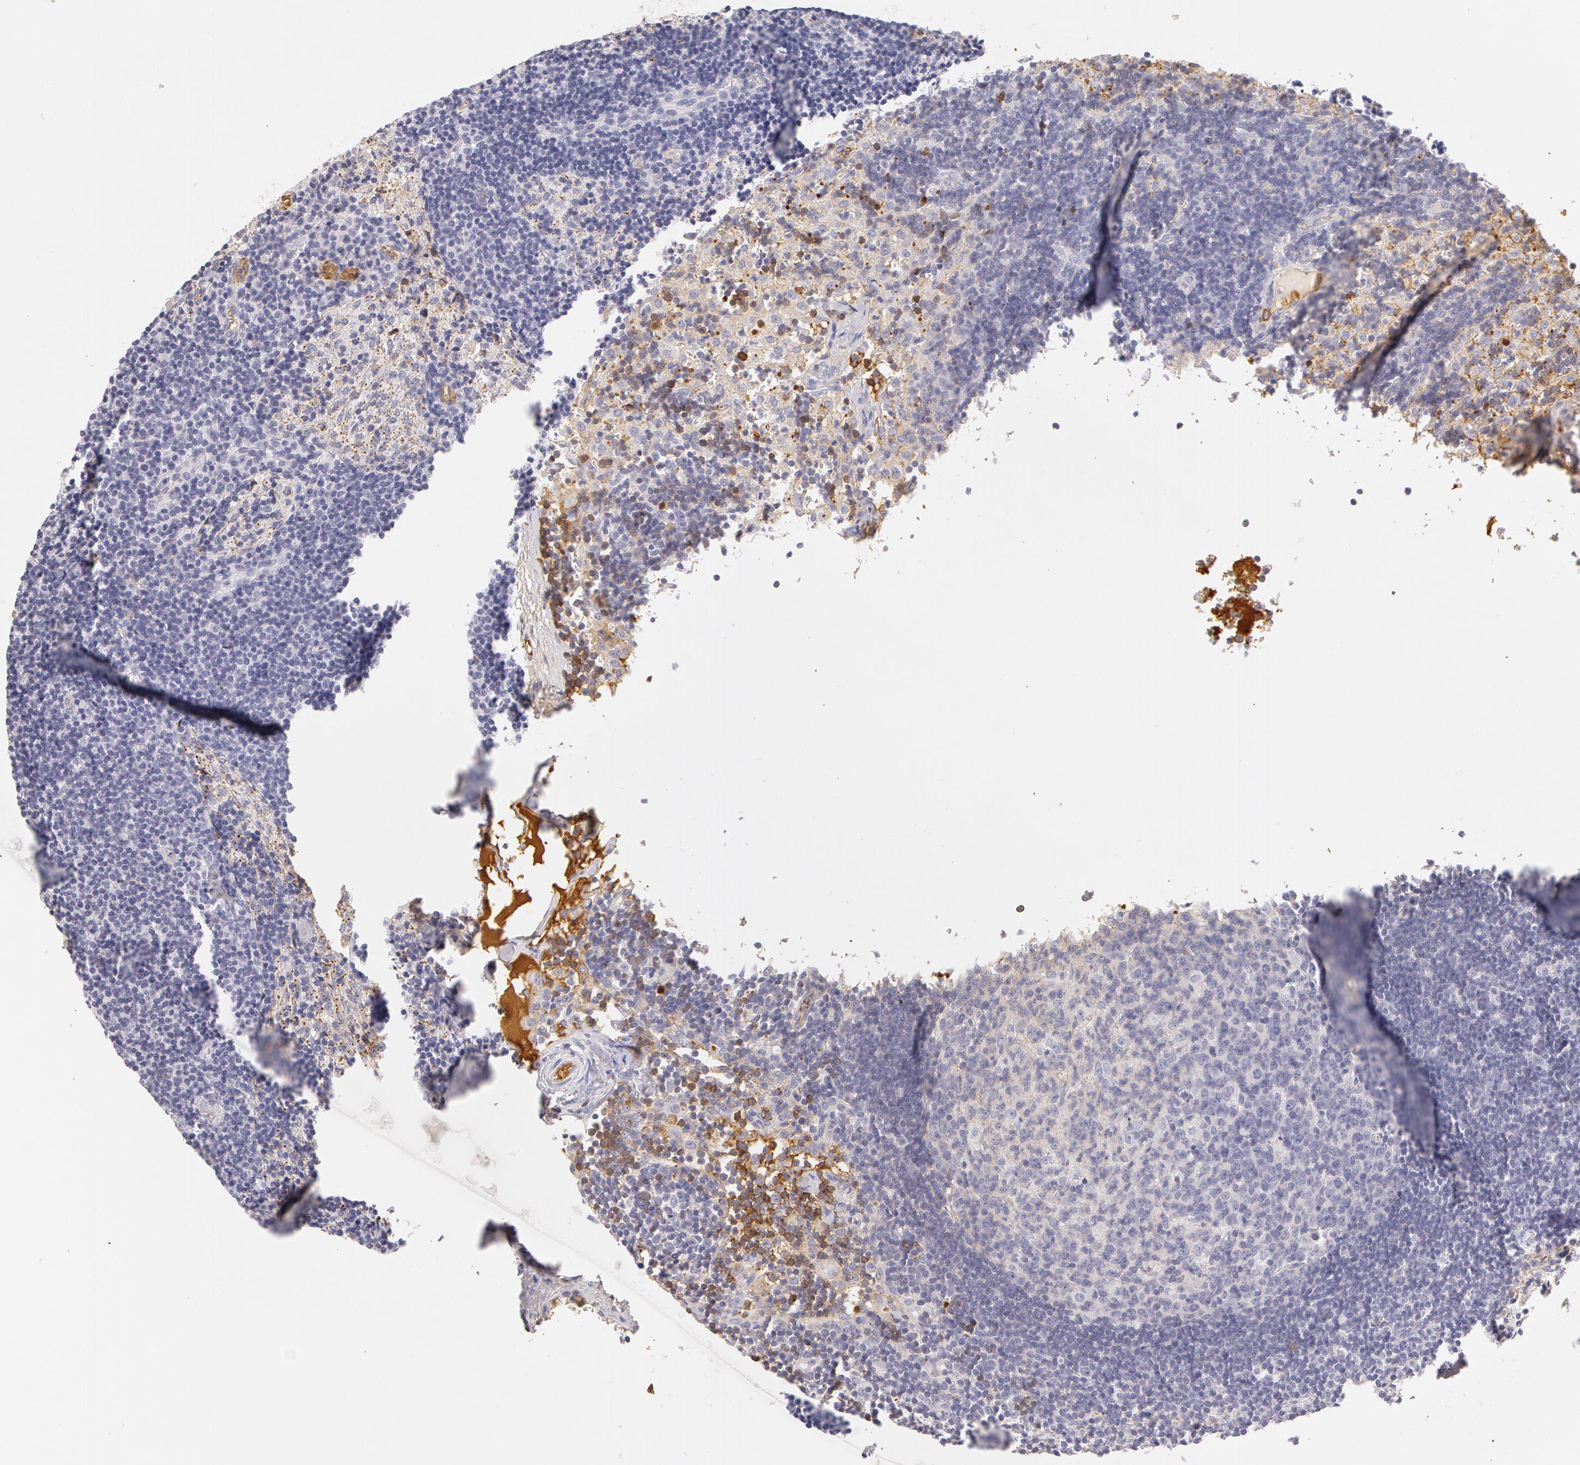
{"staining": {"intensity": "negative", "quantity": "none", "location": "none"}, "tissue": "lymph node", "cell_type": "Germinal center cells", "image_type": "normal", "snomed": [{"axis": "morphology", "description": "Normal tissue, NOS"}, {"axis": "morphology", "description": "Inflammation, NOS"}, {"axis": "topography", "description": "Lymph node"}, {"axis": "topography", "description": "Salivary gland"}], "caption": "Immunohistochemistry photomicrograph of normal lymph node stained for a protein (brown), which demonstrates no expression in germinal center cells.", "gene": "AHSG", "patient": {"sex": "male", "age": 3}}